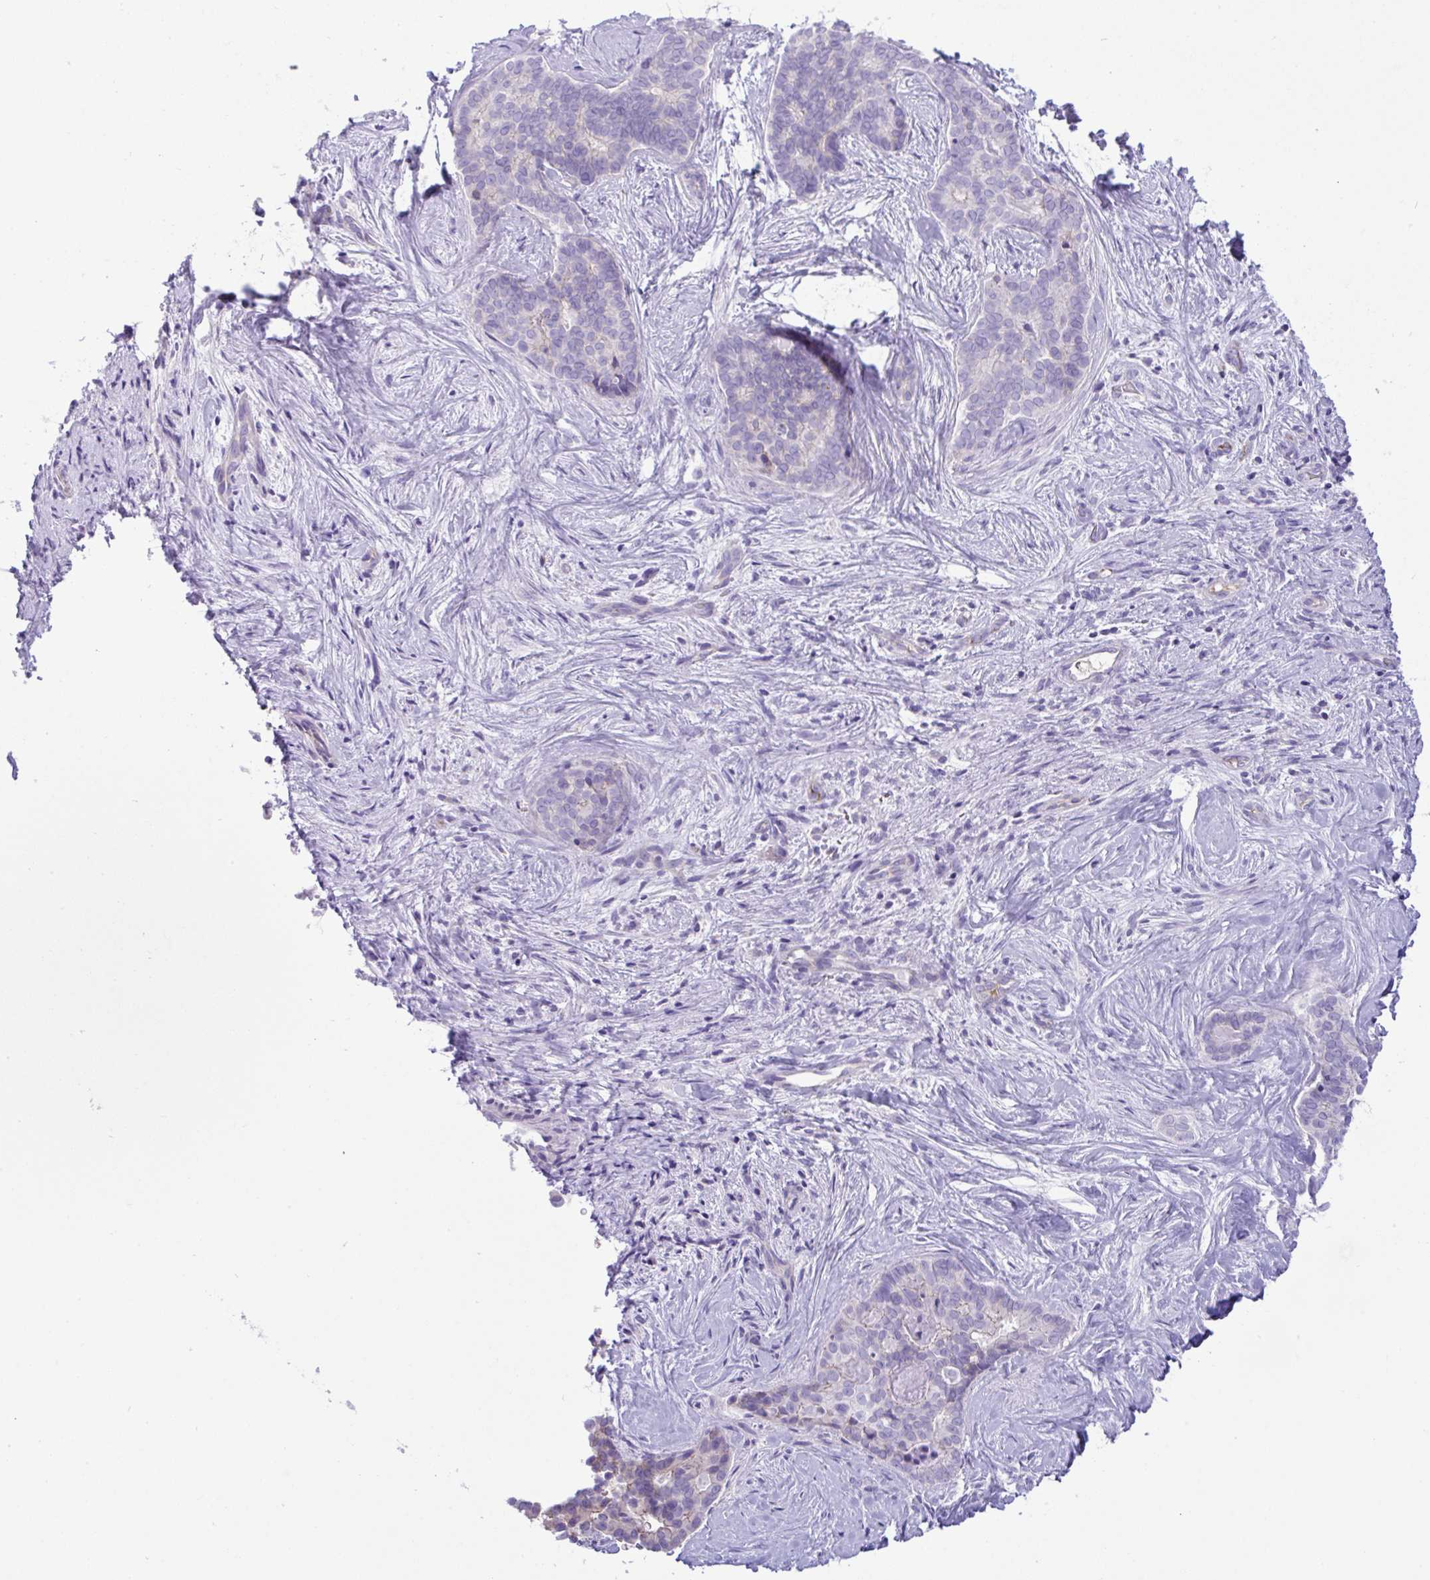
{"staining": {"intensity": "negative", "quantity": "none", "location": "none"}, "tissue": "liver cancer", "cell_type": "Tumor cells", "image_type": "cancer", "snomed": [{"axis": "morphology", "description": "Cholangiocarcinoma"}, {"axis": "topography", "description": "Liver"}], "caption": "The IHC micrograph has no significant expression in tumor cells of cholangiocarcinoma (liver) tissue.", "gene": "PLA2G12B", "patient": {"sex": "female", "age": 64}}